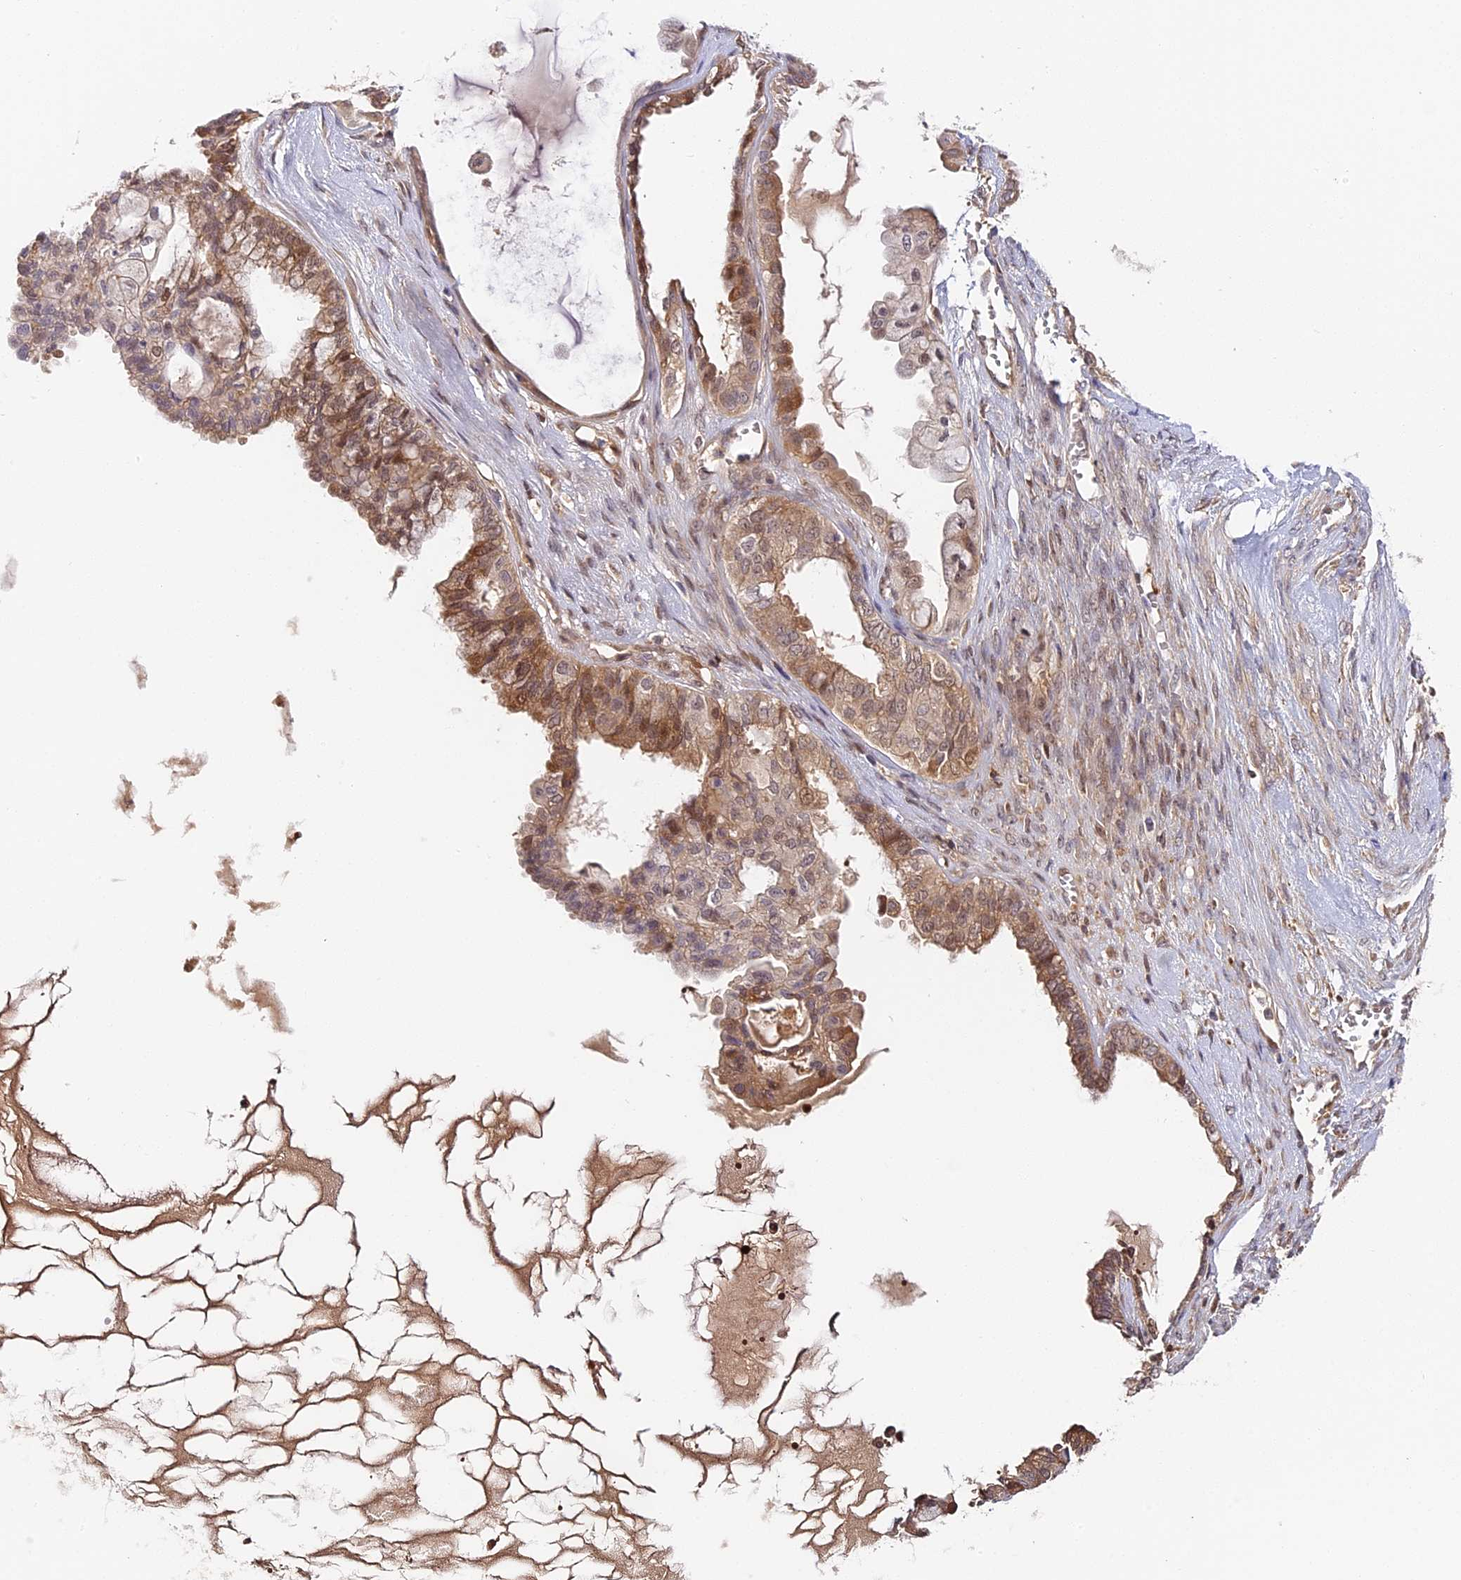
{"staining": {"intensity": "moderate", "quantity": ">75%", "location": "cytoplasmic/membranous,nuclear"}, "tissue": "ovarian cancer", "cell_type": "Tumor cells", "image_type": "cancer", "snomed": [{"axis": "morphology", "description": "Carcinoma, NOS"}, {"axis": "morphology", "description": "Carcinoma, endometroid"}, {"axis": "topography", "description": "Ovary"}], "caption": "Immunohistochemistry (IHC) histopathology image of carcinoma (ovarian) stained for a protein (brown), which exhibits medium levels of moderate cytoplasmic/membranous and nuclear expression in about >75% of tumor cells.", "gene": "IMPACT", "patient": {"sex": "female", "age": 50}}